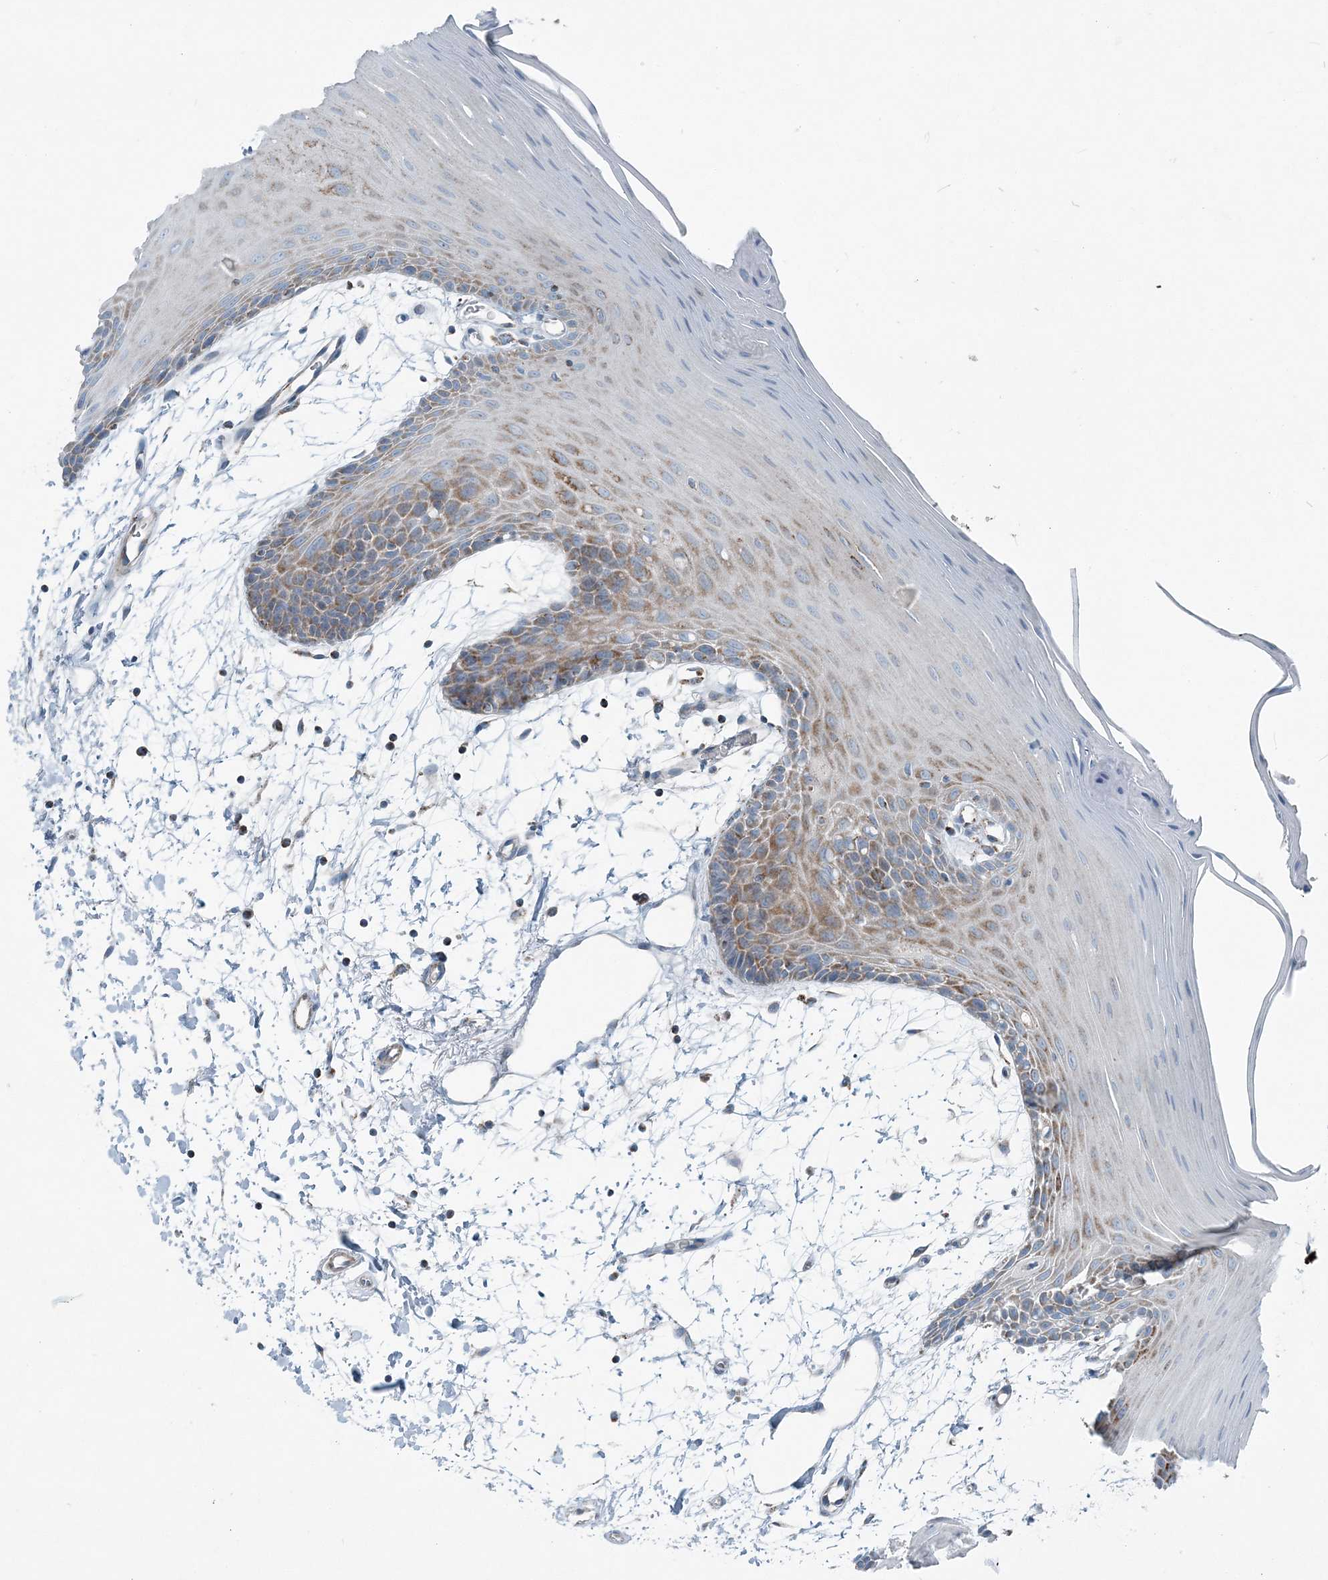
{"staining": {"intensity": "moderate", "quantity": "25%-75%", "location": "cytoplasmic/membranous"}, "tissue": "oral mucosa", "cell_type": "Squamous epithelial cells", "image_type": "normal", "snomed": [{"axis": "morphology", "description": "Normal tissue, NOS"}, {"axis": "topography", "description": "Skeletal muscle"}, {"axis": "topography", "description": "Oral tissue"}, {"axis": "topography", "description": "Salivary gland"}, {"axis": "topography", "description": "Peripheral nerve tissue"}], "caption": "The immunohistochemical stain labels moderate cytoplasmic/membranous expression in squamous epithelial cells of unremarkable oral mucosa. (Stains: DAB in brown, nuclei in blue, Microscopy: brightfield microscopy at high magnification).", "gene": "INTU", "patient": {"sex": "male", "age": 54}}